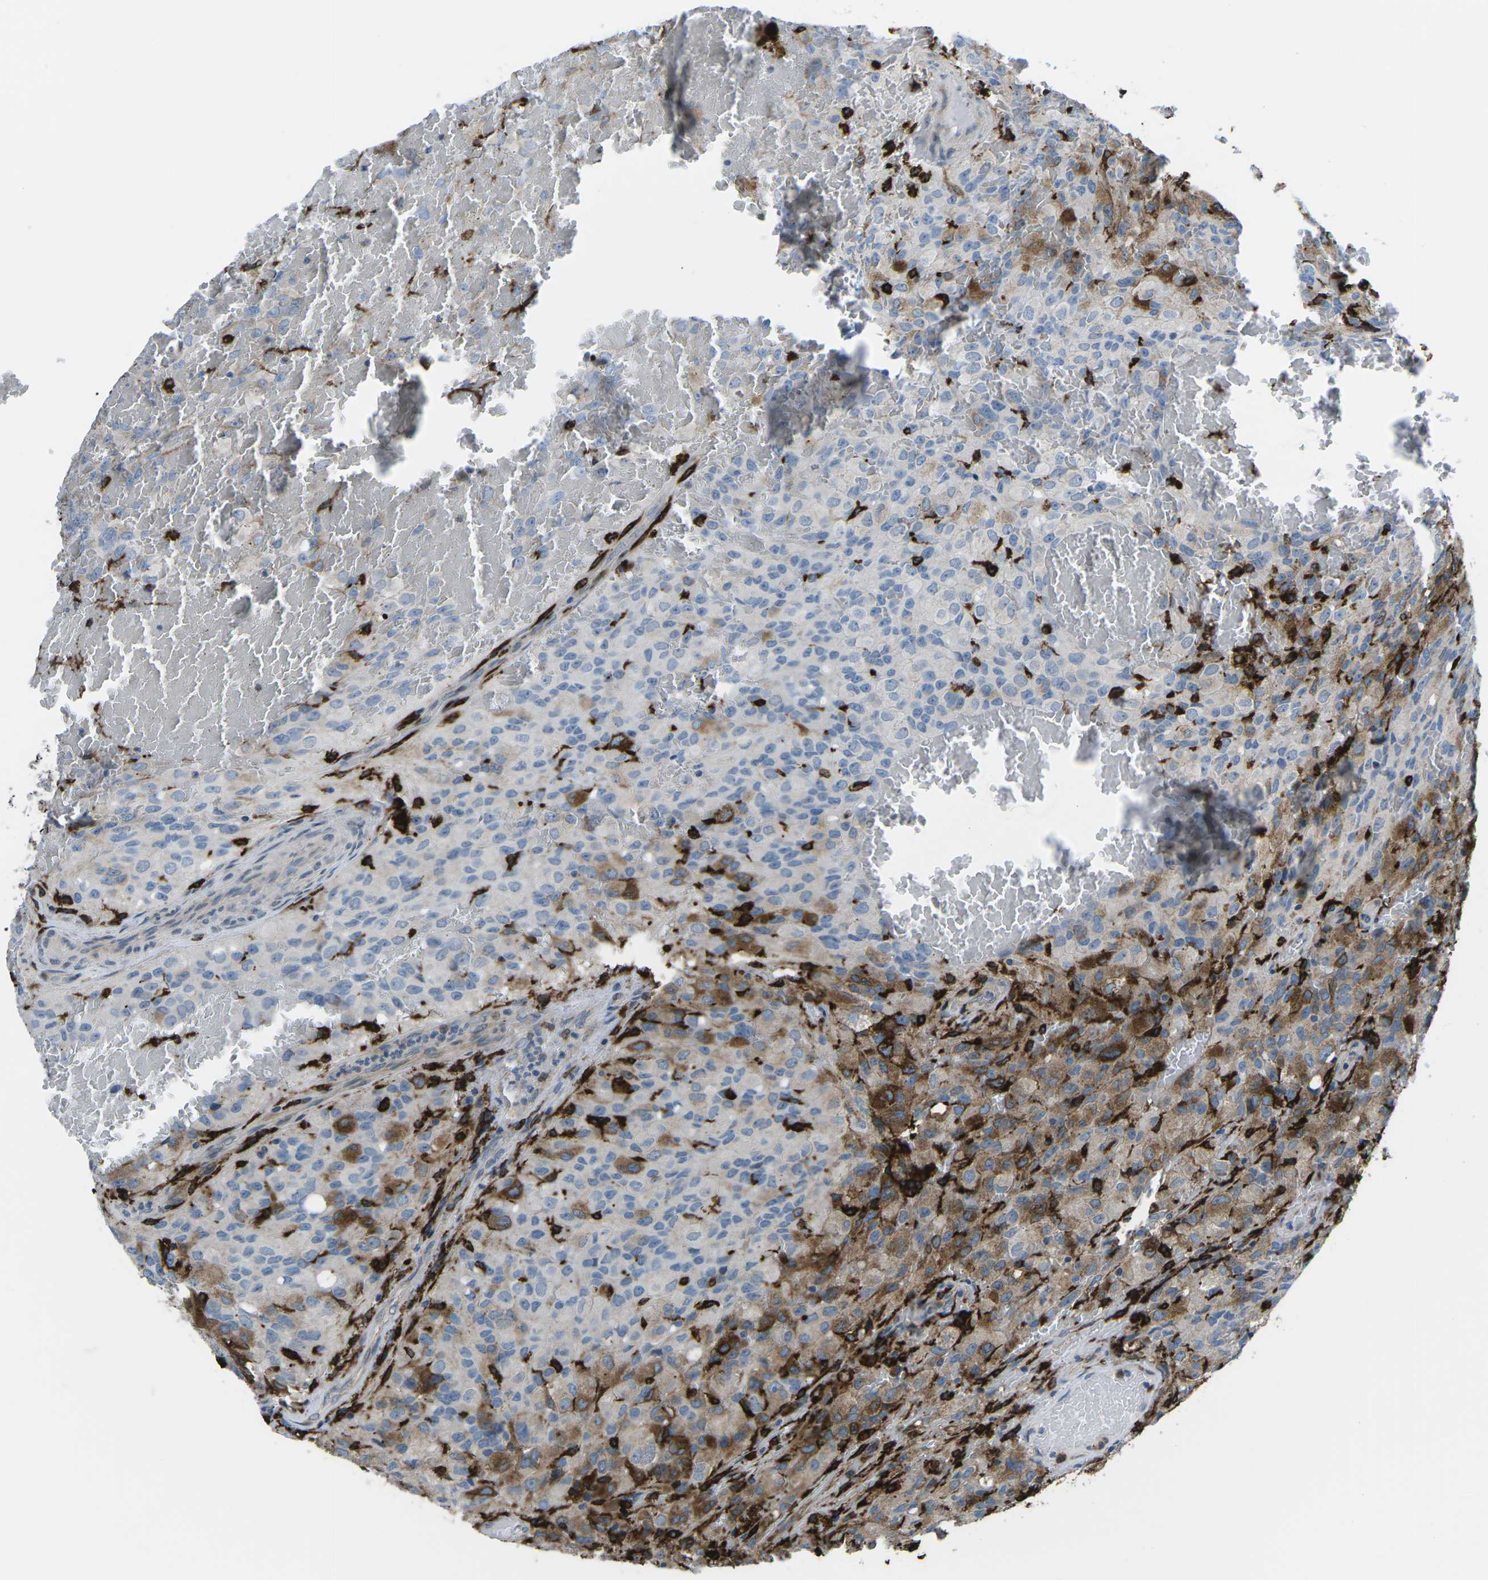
{"staining": {"intensity": "strong", "quantity": "25%-75%", "location": "cytoplasmic/membranous"}, "tissue": "glioma", "cell_type": "Tumor cells", "image_type": "cancer", "snomed": [{"axis": "morphology", "description": "Glioma, malignant, High grade"}, {"axis": "topography", "description": "Brain"}], "caption": "Glioma stained with DAB immunohistochemistry reveals high levels of strong cytoplasmic/membranous positivity in approximately 25%-75% of tumor cells. (Stains: DAB in brown, nuclei in blue, Microscopy: brightfield microscopy at high magnification).", "gene": "PTPN1", "patient": {"sex": "male", "age": 32}}